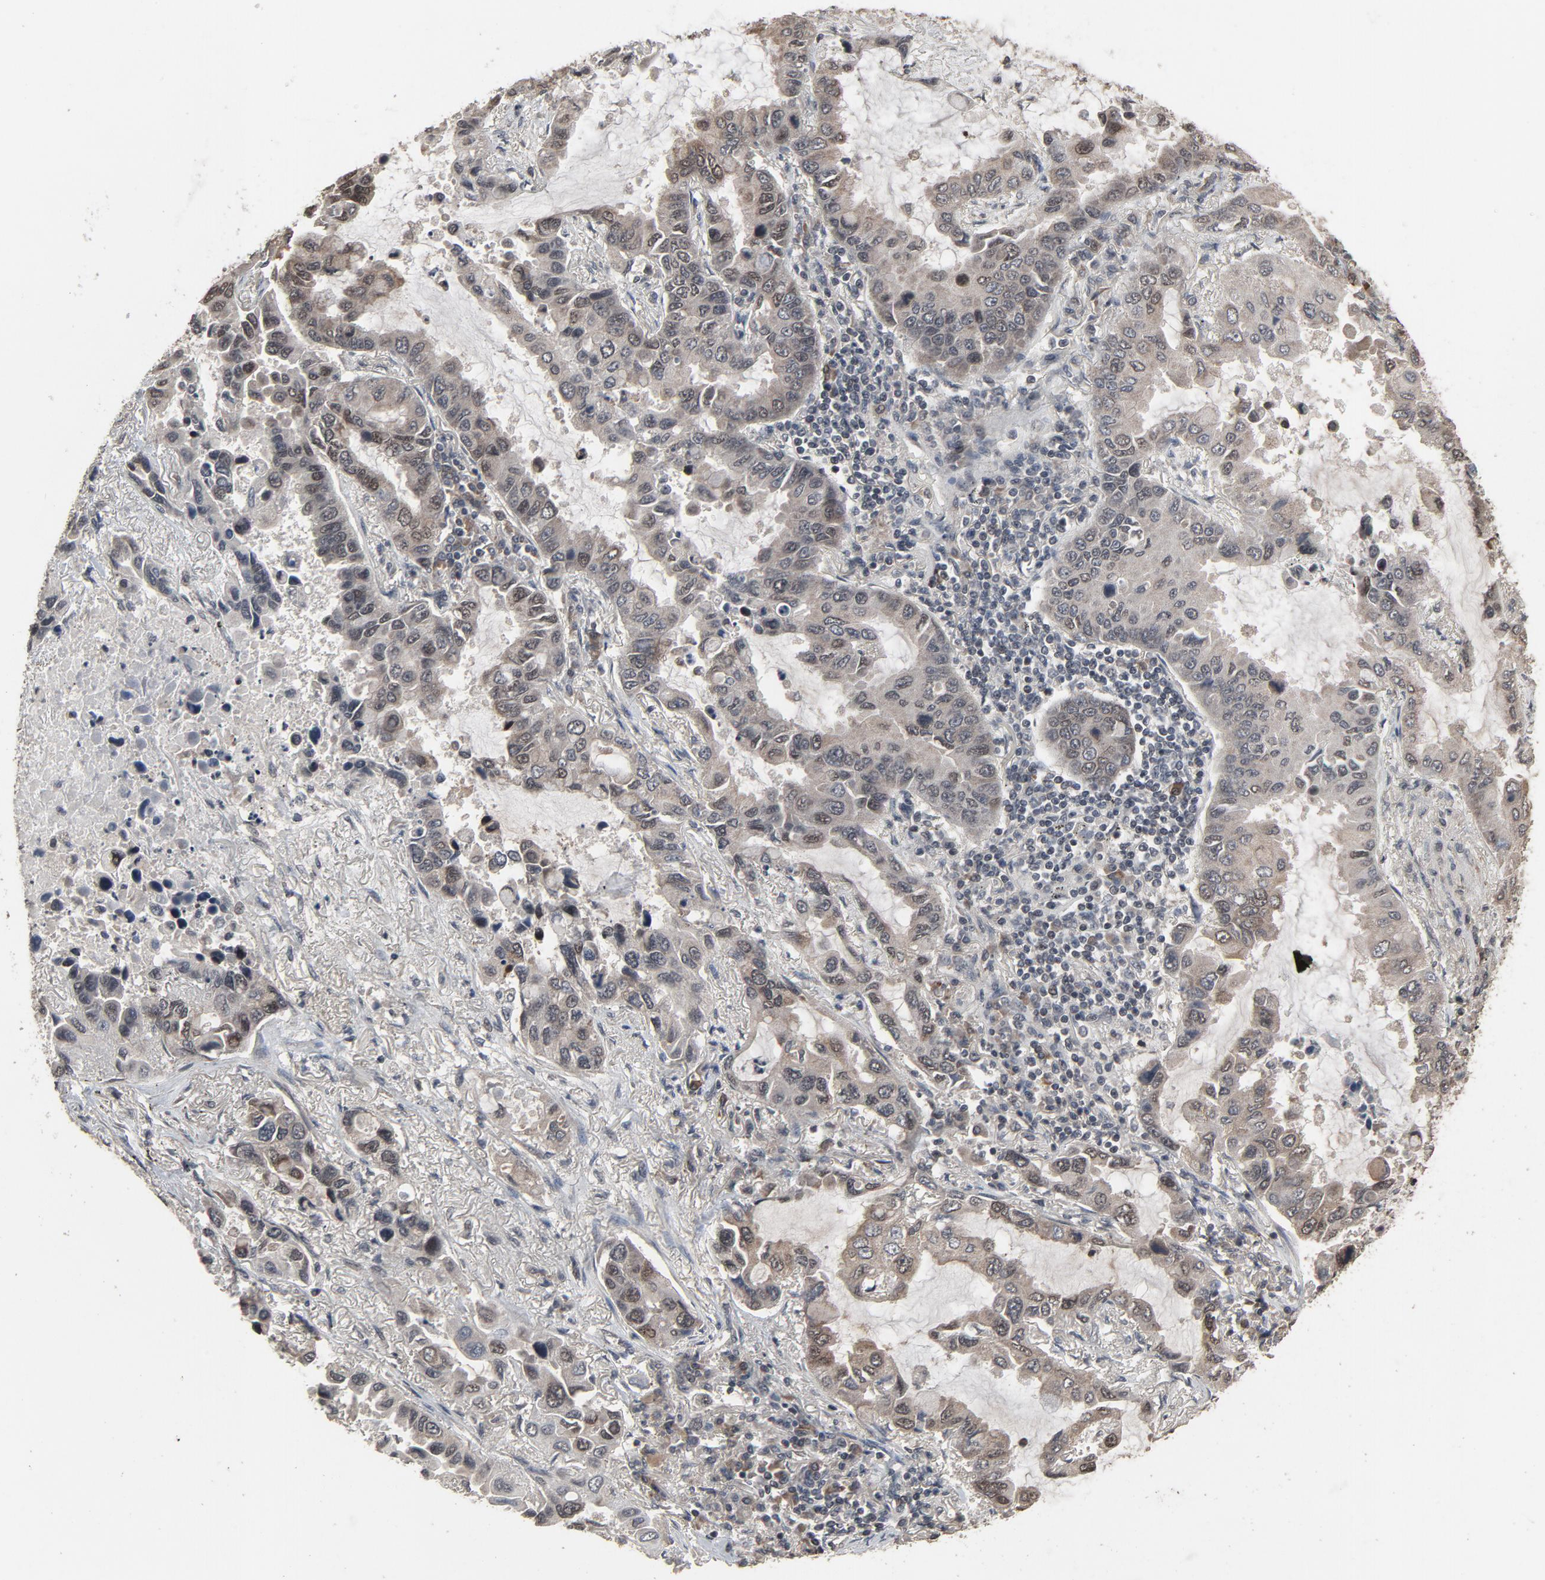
{"staining": {"intensity": "moderate", "quantity": "25%-75%", "location": "cytoplasmic/membranous,nuclear"}, "tissue": "lung cancer", "cell_type": "Tumor cells", "image_type": "cancer", "snomed": [{"axis": "morphology", "description": "Adenocarcinoma, NOS"}, {"axis": "topography", "description": "Lung"}], "caption": "There is medium levels of moderate cytoplasmic/membranous and nuclear staining in tumor cells of lung cancer (adenocarcinoma), as demonstrated by immunohistochemical staining (brown color).", "gene": "POM121", "patient": {"sex": "male", "age": 64}}